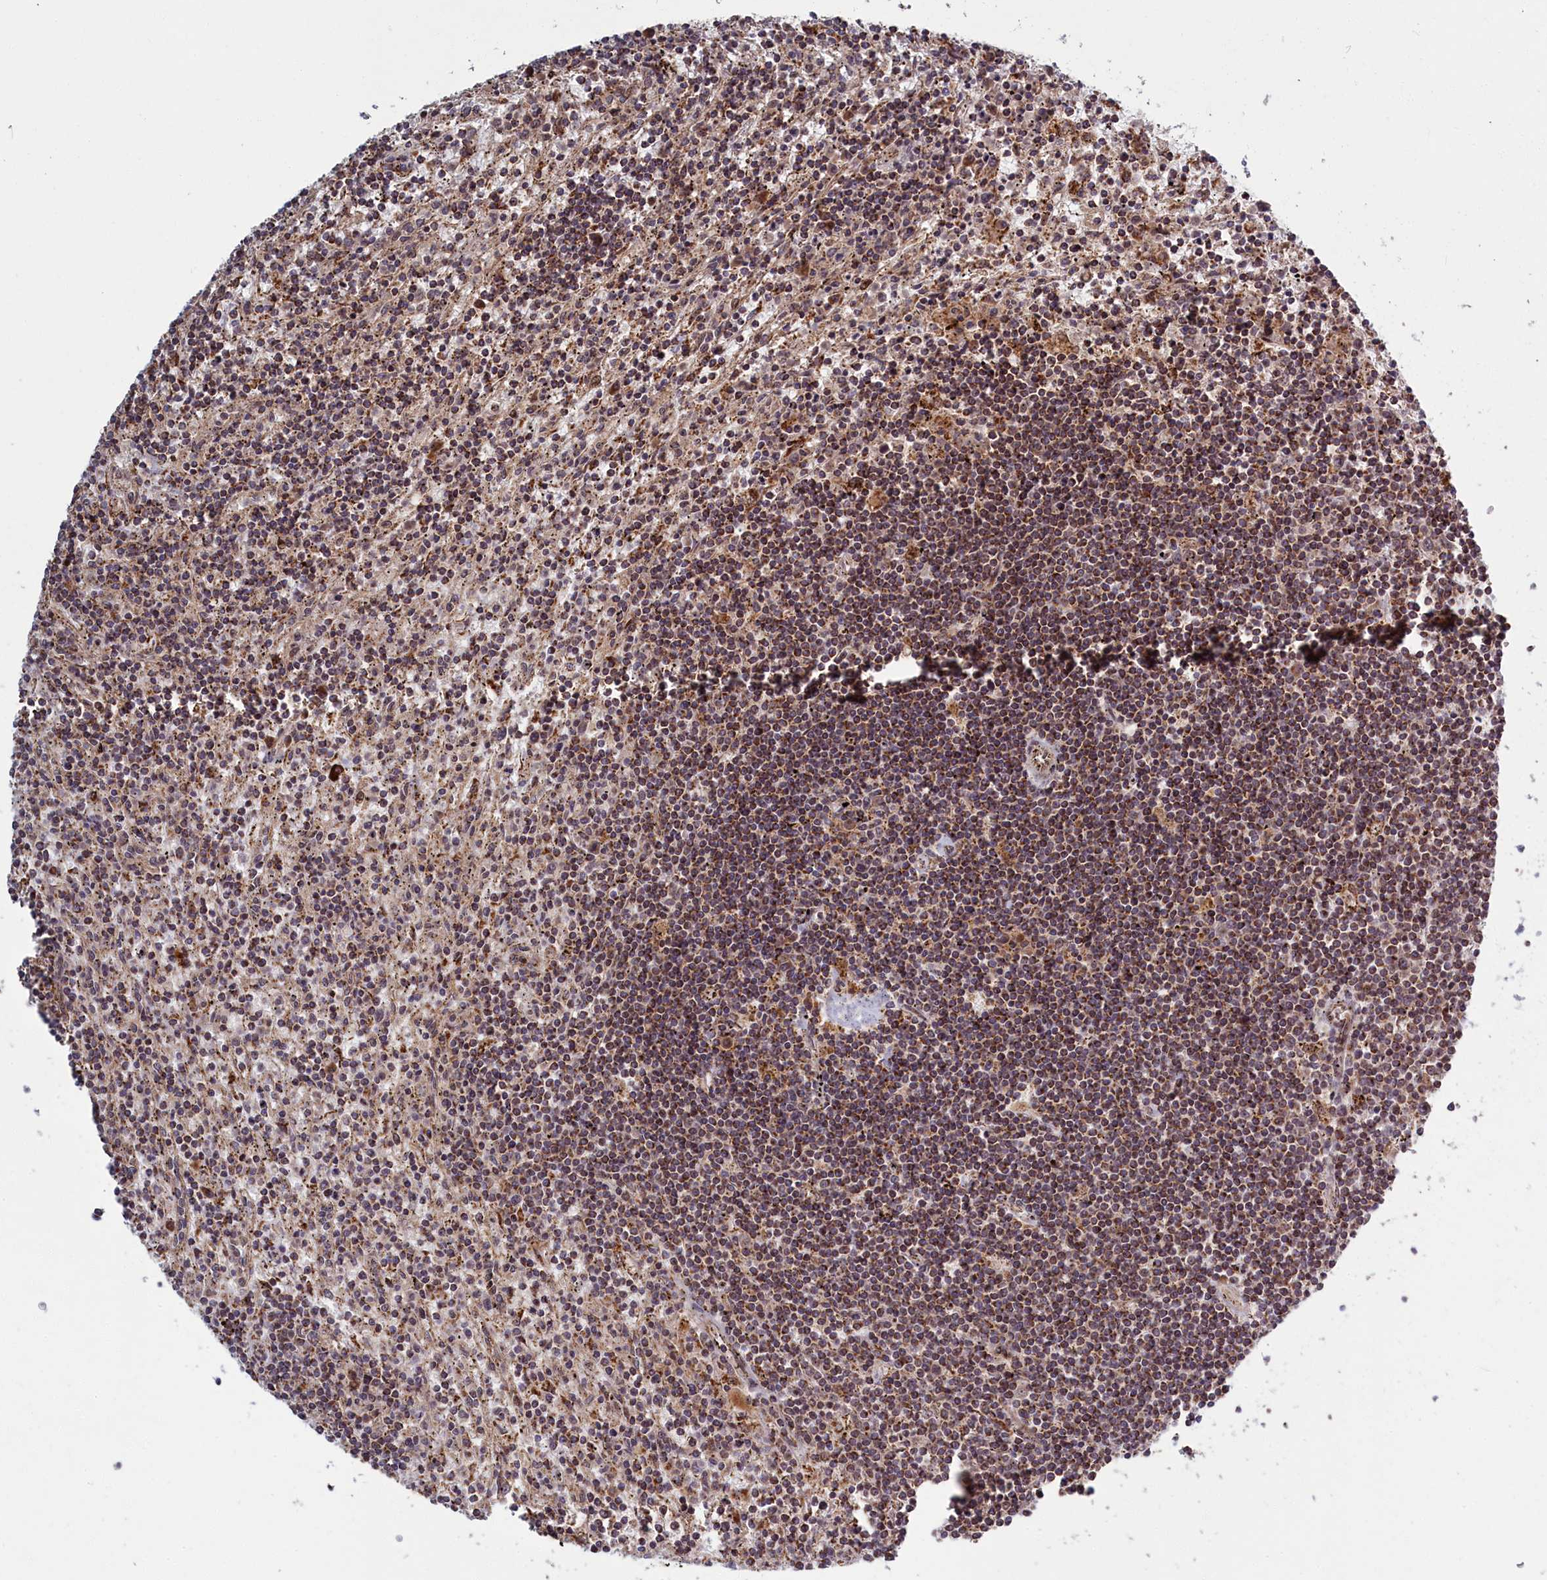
{"staining": {"intensity": "moderate", "quantity": ">75%", "location": "cytoplasmic/membranous"}, "tissue": "lymphoma", "cell_type": "Tumor cells", "image_type": "cancer", "snomed": [{"axis": "morphology", "description": "Malignant lymphoma, non-Hodgkin's type, Low grade"}, {"axis": "topography", "description": "Spleen"}], "caption": "Lymphoma was stained to show a protein in brown. There is medium levels of moderate cytoplasmic/membranous staining in about >75% of tumor cells. (brown staining indicates protein expression, while blue staining denotes nuclei).", "gene": "PLA2G10", "patient": {"sex": "male", "age": 76}}